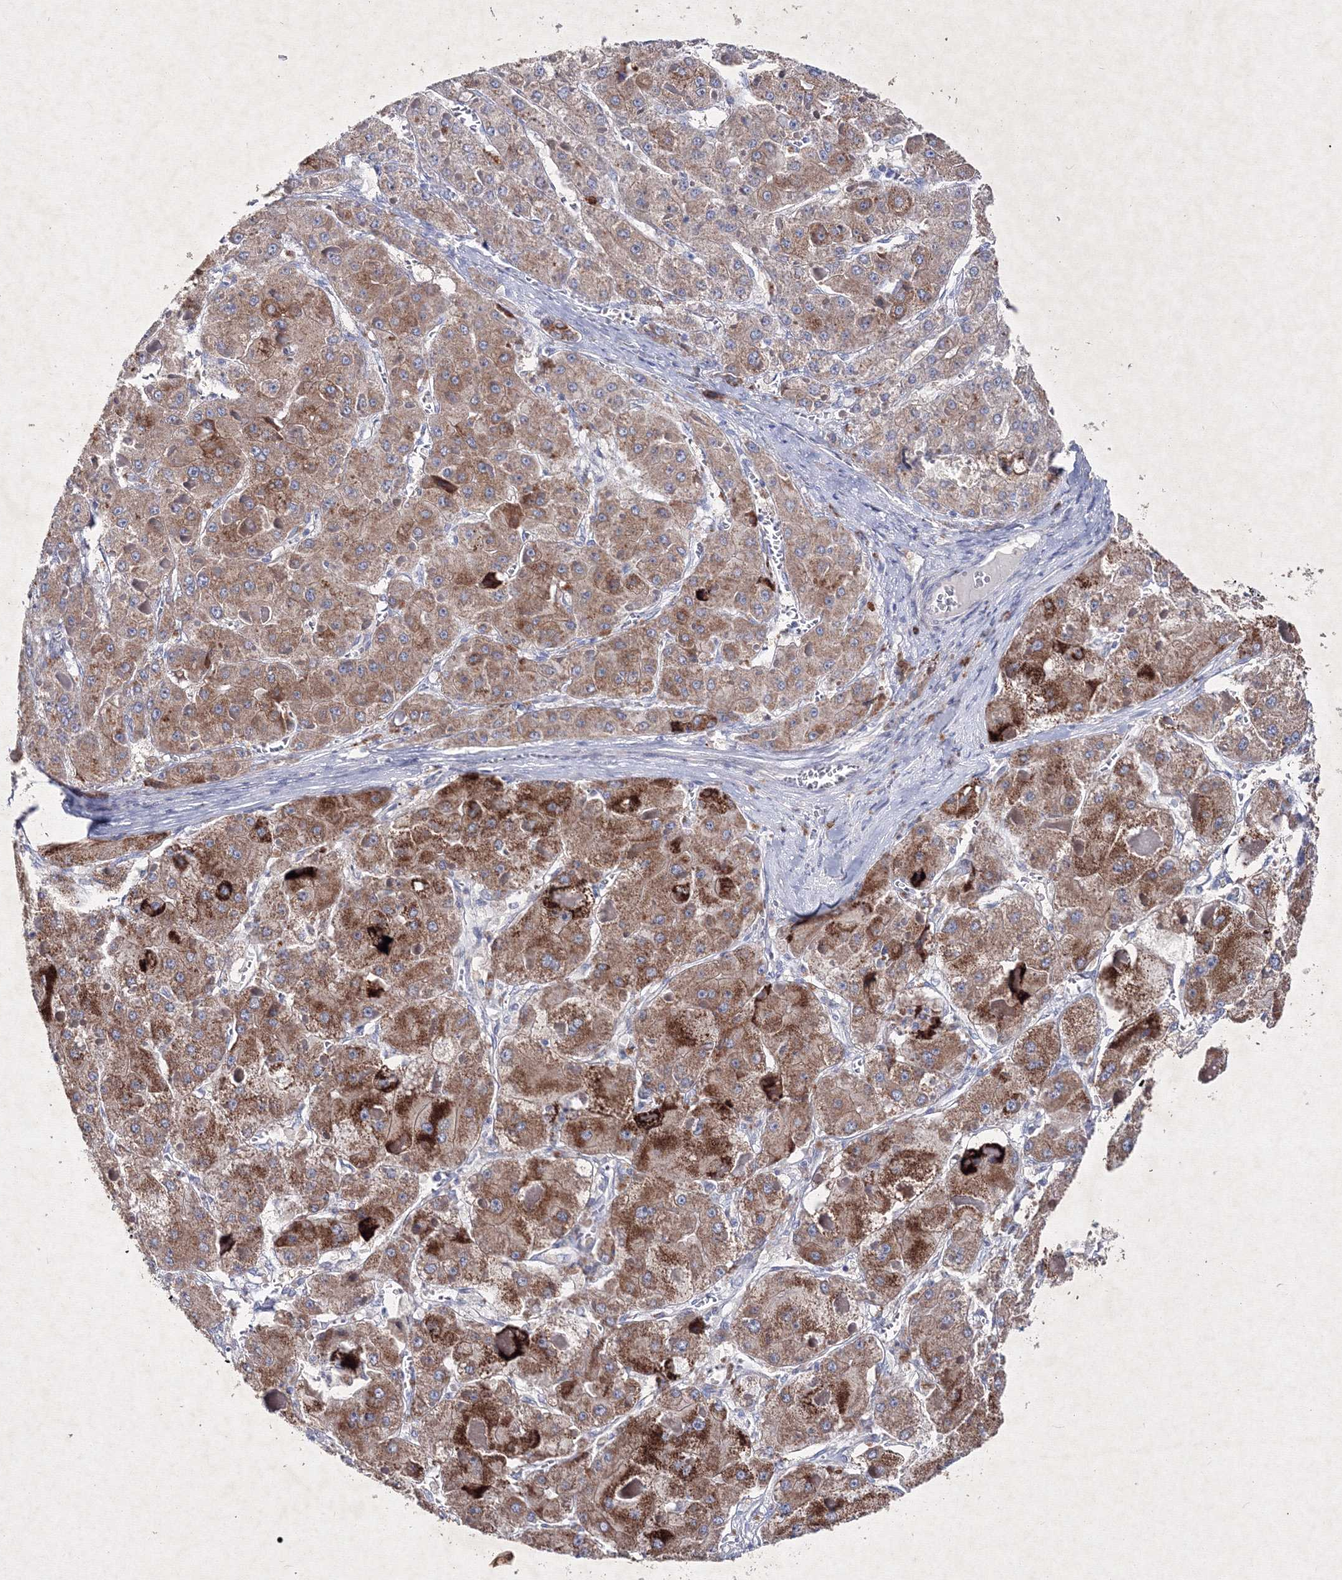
{"staining": {"intensity": "strong", "quantity": ">75%", "location": "cytoplasmic/membranous"}, "tissue": "liver cancer", "cell_type": "Tumor cells", "image_type": "cancer", "snomed": [{"axis": "morphology", "description": "Carcinoma, Hepatocellular, NOS"}, {"axis": "topography", "description": "Liver"}], "caption": "Immunohistochemistry (IHC) of liver hepatocellular carcinoma exhibits high levels of strong cytoplasmic/membranous positivity in about >75% of tumor cells.", "gene": "SMIM29", "patient": {"sex": "female", "age": 73}}